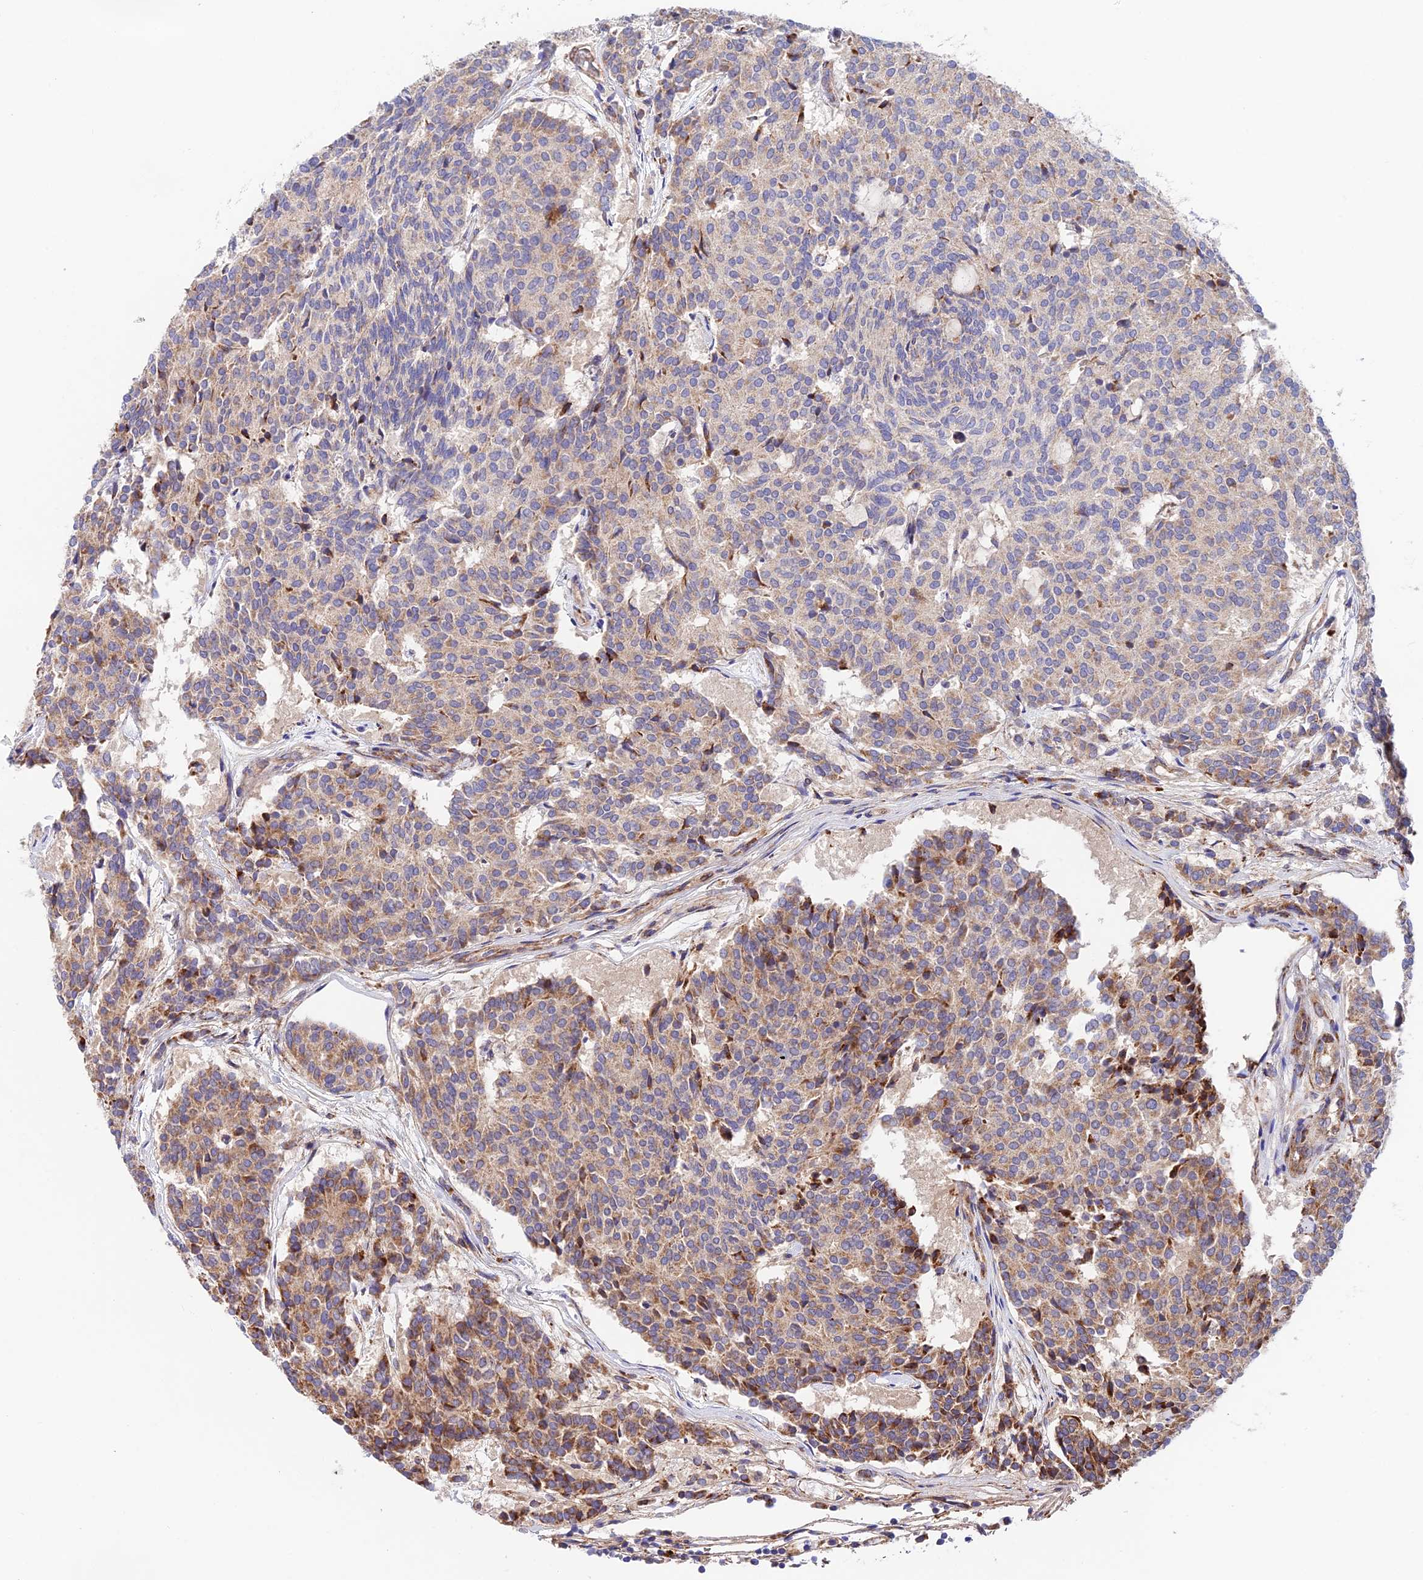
{"staining": {"intensity": "moderate", "quantity": "25%-75%", "location": "cytoplasmic/membranous"}, "tissue": "carcinoid", "cell_type": "Tumor cells", "image_type": "cancer", "snomed": [{"axis": "morphology", "description": "Carcinoid, malignant, NOS"}, {"axis": "topography", "description": "Pancreas"}], "caption": "Carcinoid stained with a brown dye displays moderate cytoplasmic/membranous positive positivity in about 25%-75% of tumor cells.", "gene": "VPS13C", "patient": {"sex": "female", "age": 54}}